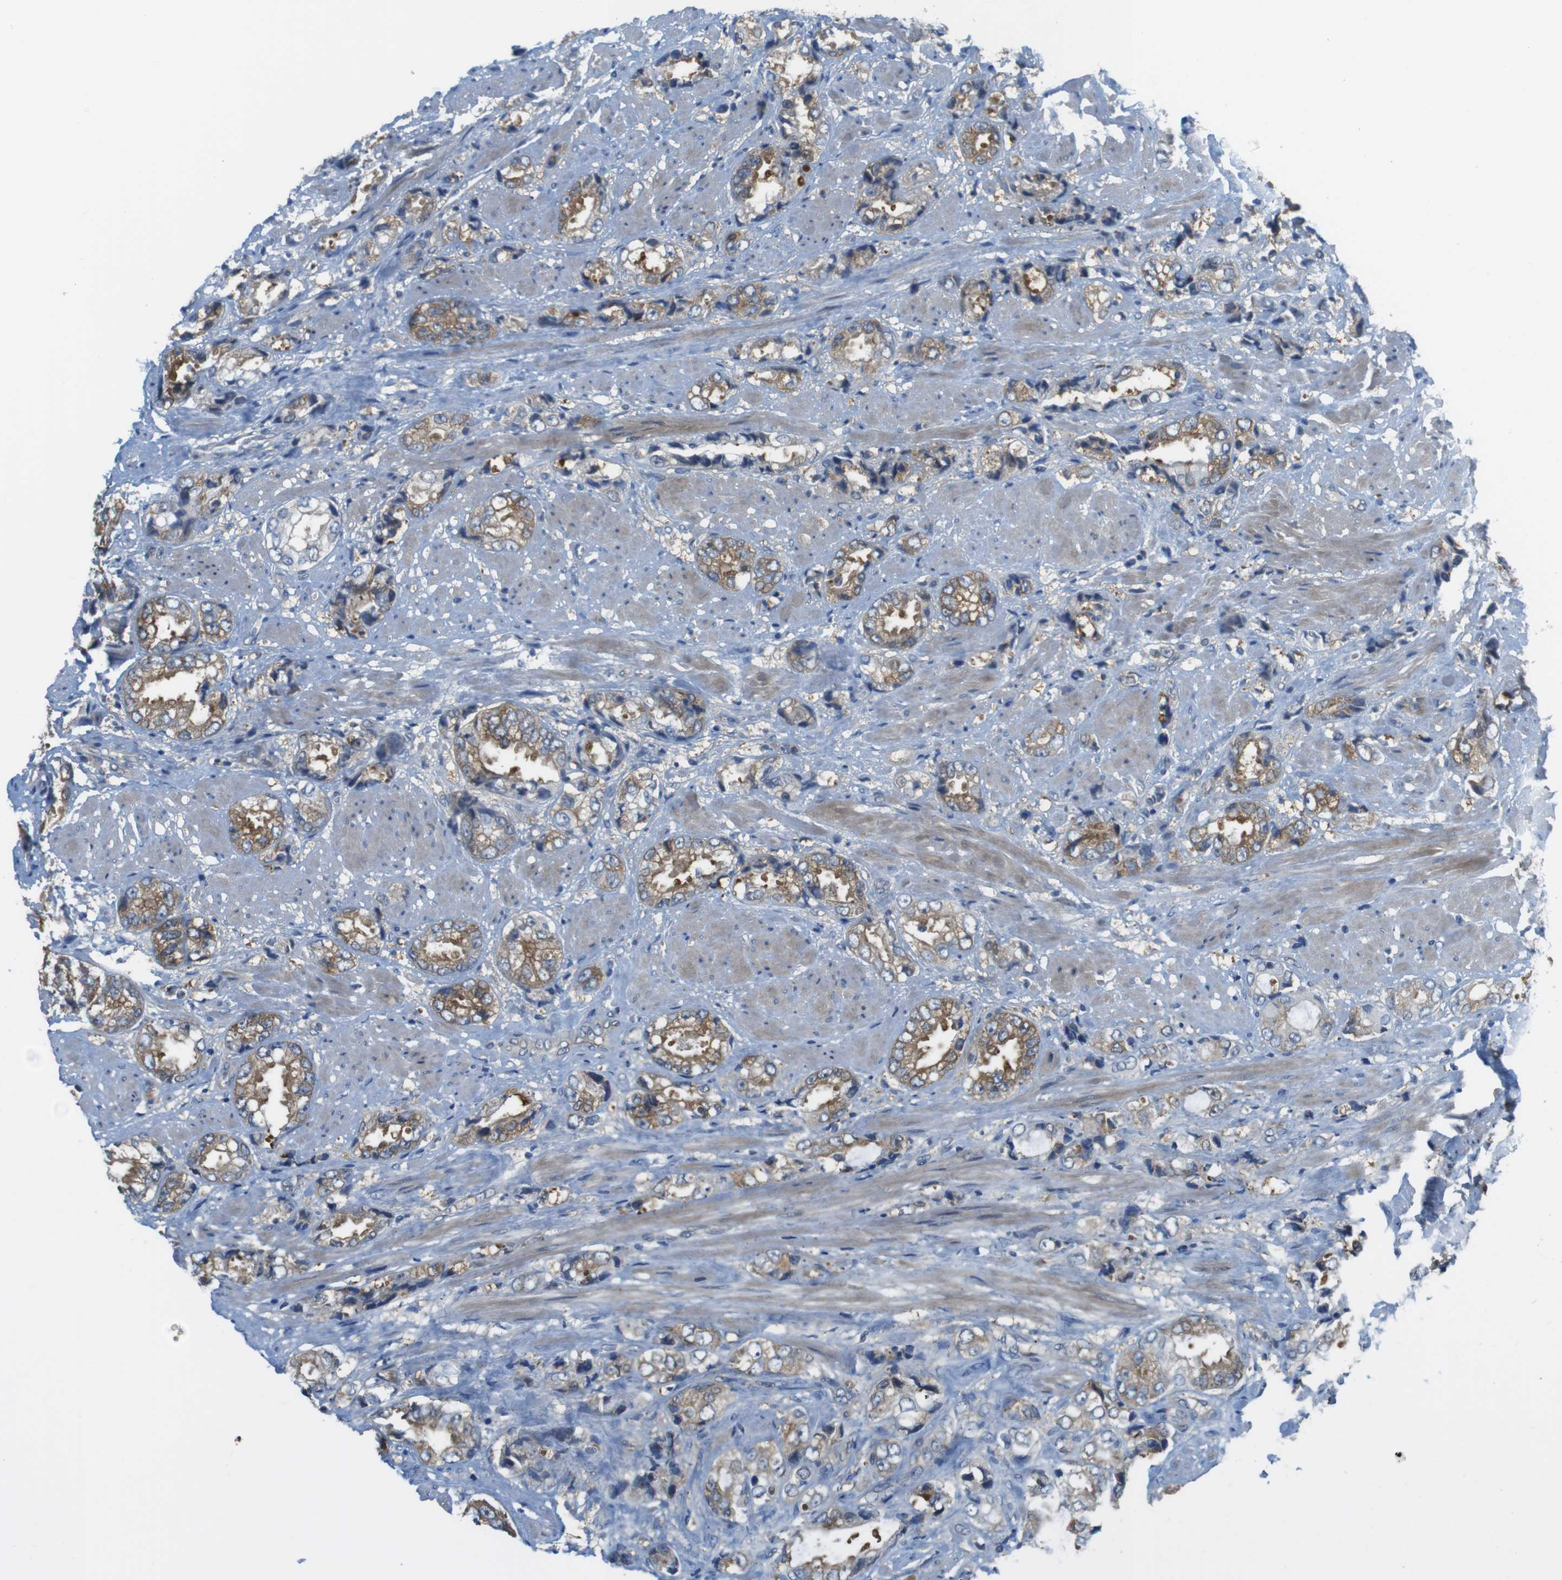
{"staining": {"intensity": "moderate", "quantity": "25%-75%", "location": "cytoplasmic/membranous"}, "tissue": "prostate cancer", "cell_type": "Tumor cells", "image_type": "cancer", "snomed": [{"axis": "morphology", "description": "Adenocarcinoma, High grade"}, {"axis": "topography", "description": "Prostate"}], "caption": "Immunohistochemical staining of high-grade adenocarcinoma (prostate) demonstrates moderate cytoplasmic/membranous protein expression in about 25%-75% of tumor cells. (DAB IHC, brown staining for protein, blue staining for nuclei).", "gene": "MTHFD1", "patient": {"sex": "male", "age": 61}}